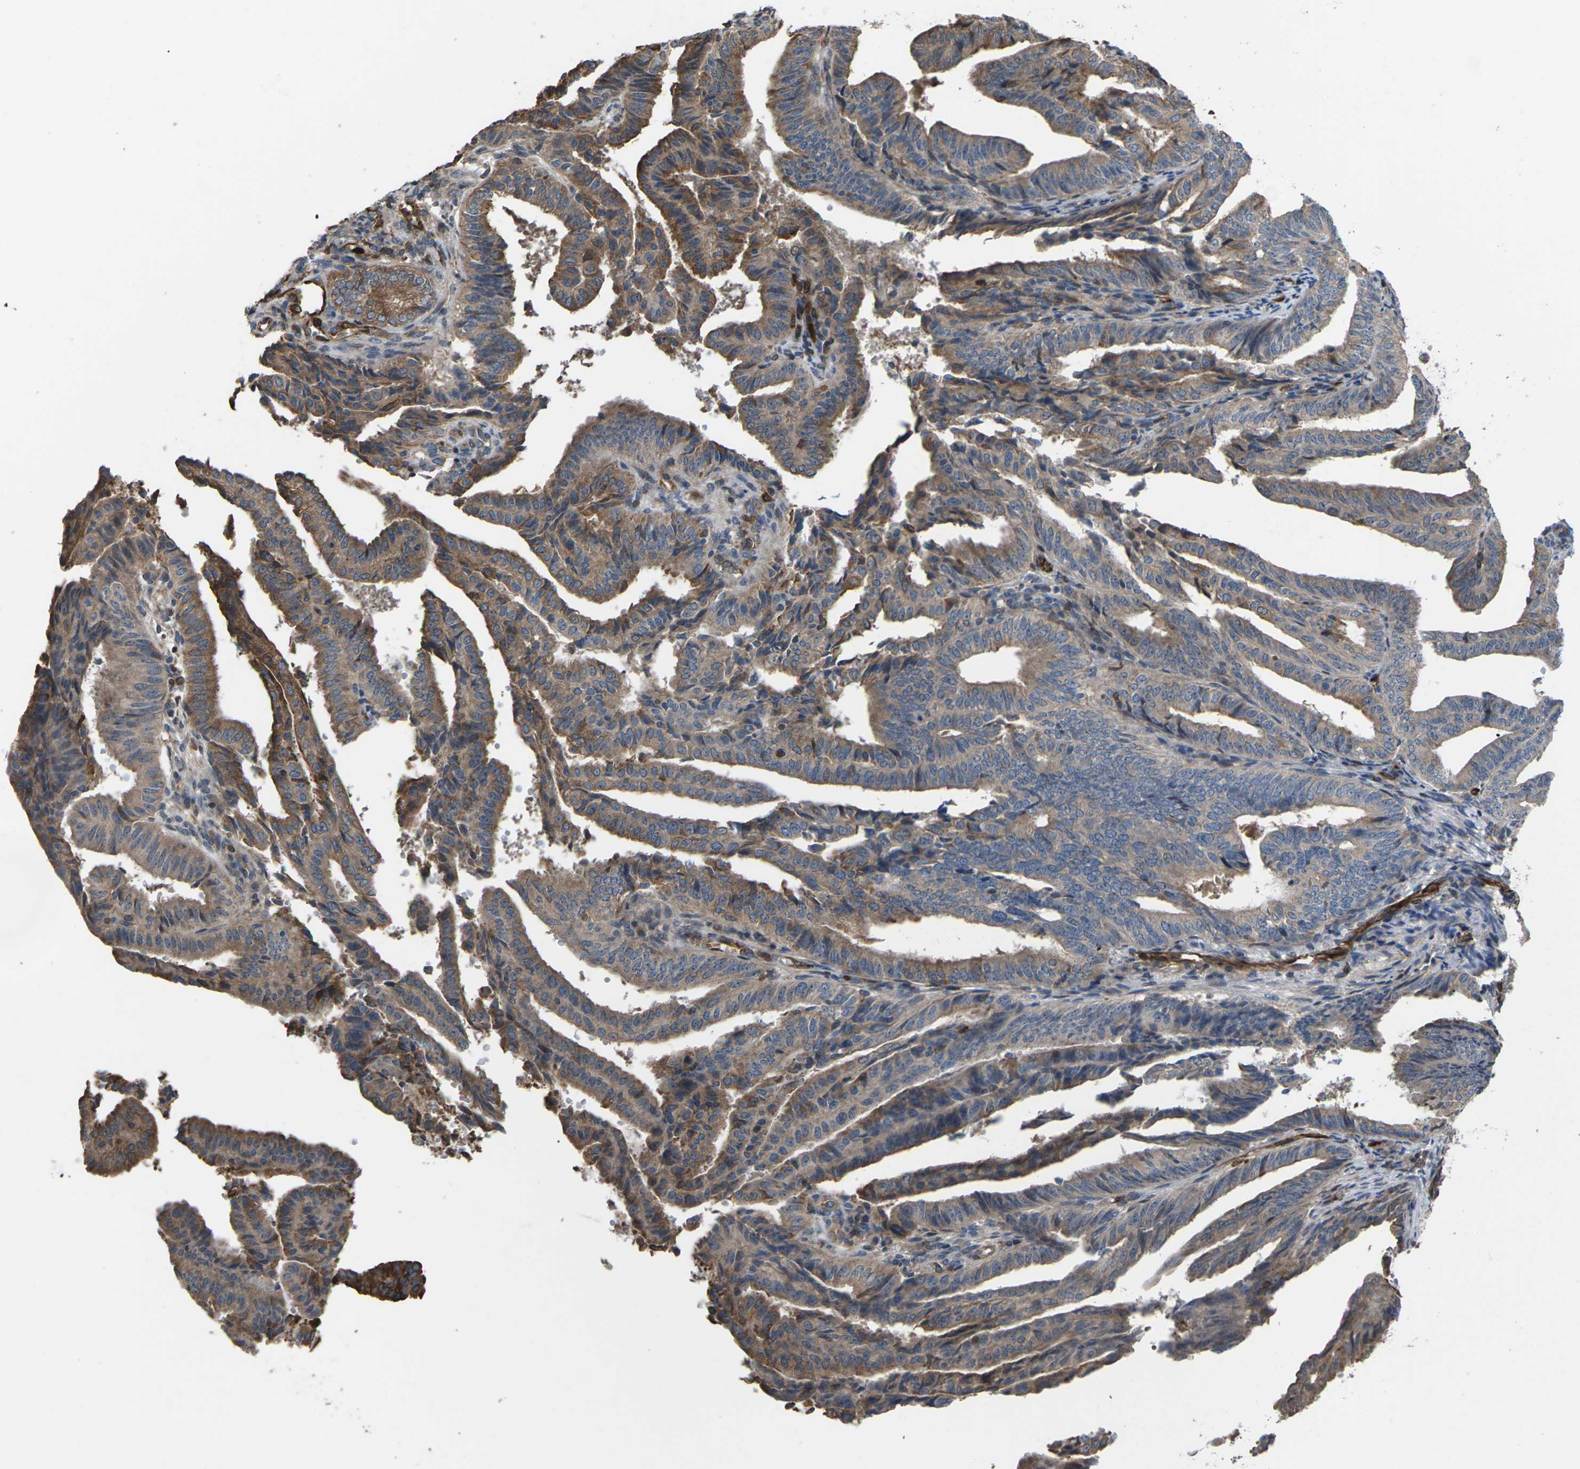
{"staining": {"intensity": "moderate", "quantity": ">75%", "location": "cytoplasmic/membranous"}, "tissue": "endometrial cancer", "cell_type": "Tumor cells", "image_type": "cancer", "snomed": [{"axis": "morphology", "description": "Adenocarcinoma, NOS"}, {"axis": "topography", "description": "Endometrium"}], "caption": "A micrograph of human endometrial cancer (adenocarcinoma) stained for a protein exhibits moderate cytoplasmic/membranous brown staining in tumor cells.", "gene": "TIAM1", "patient": {"sex": "female", "age": 58}}